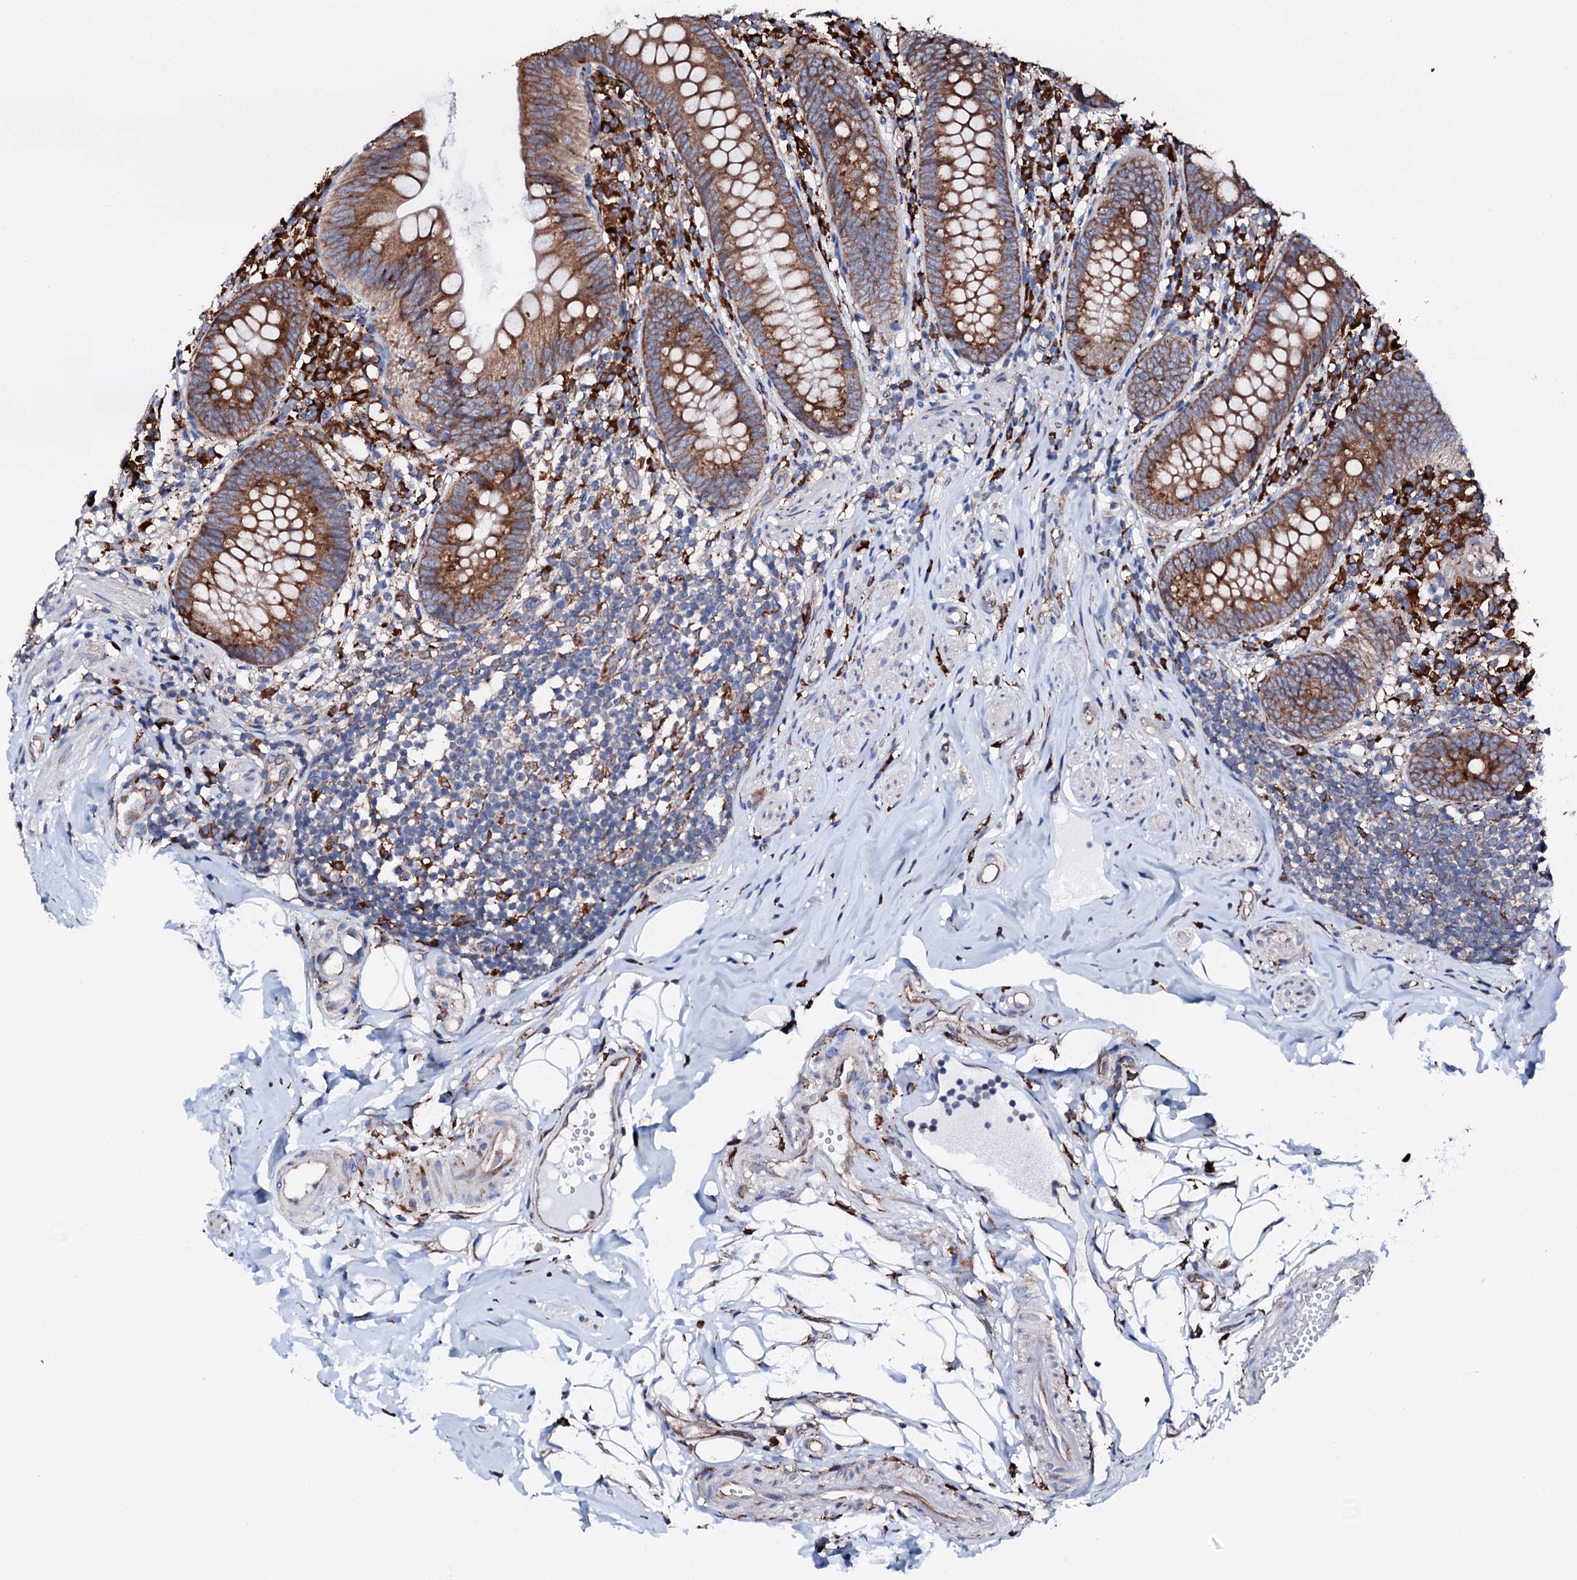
{"staining": {"intensity": "strong", "quantity": ">75%", "location": "cytoplasmic/membranous"}, "tissue": "appendix", "cell_type": "Glandular cells", "image_type": "normal", "snomed": [{"axis": "morphology", "description": "Normal tissue, NOS"}, {"axis": "topography", "description": "Appendix"}], "caption": "Immunohistochemical staining of benign appendix demonstrates strong cytoplasmic/membranous protein expression in about >75% of glandular cells.", "gene": "AMDHD1", "patient": {"sex": "female", "age": 62}}